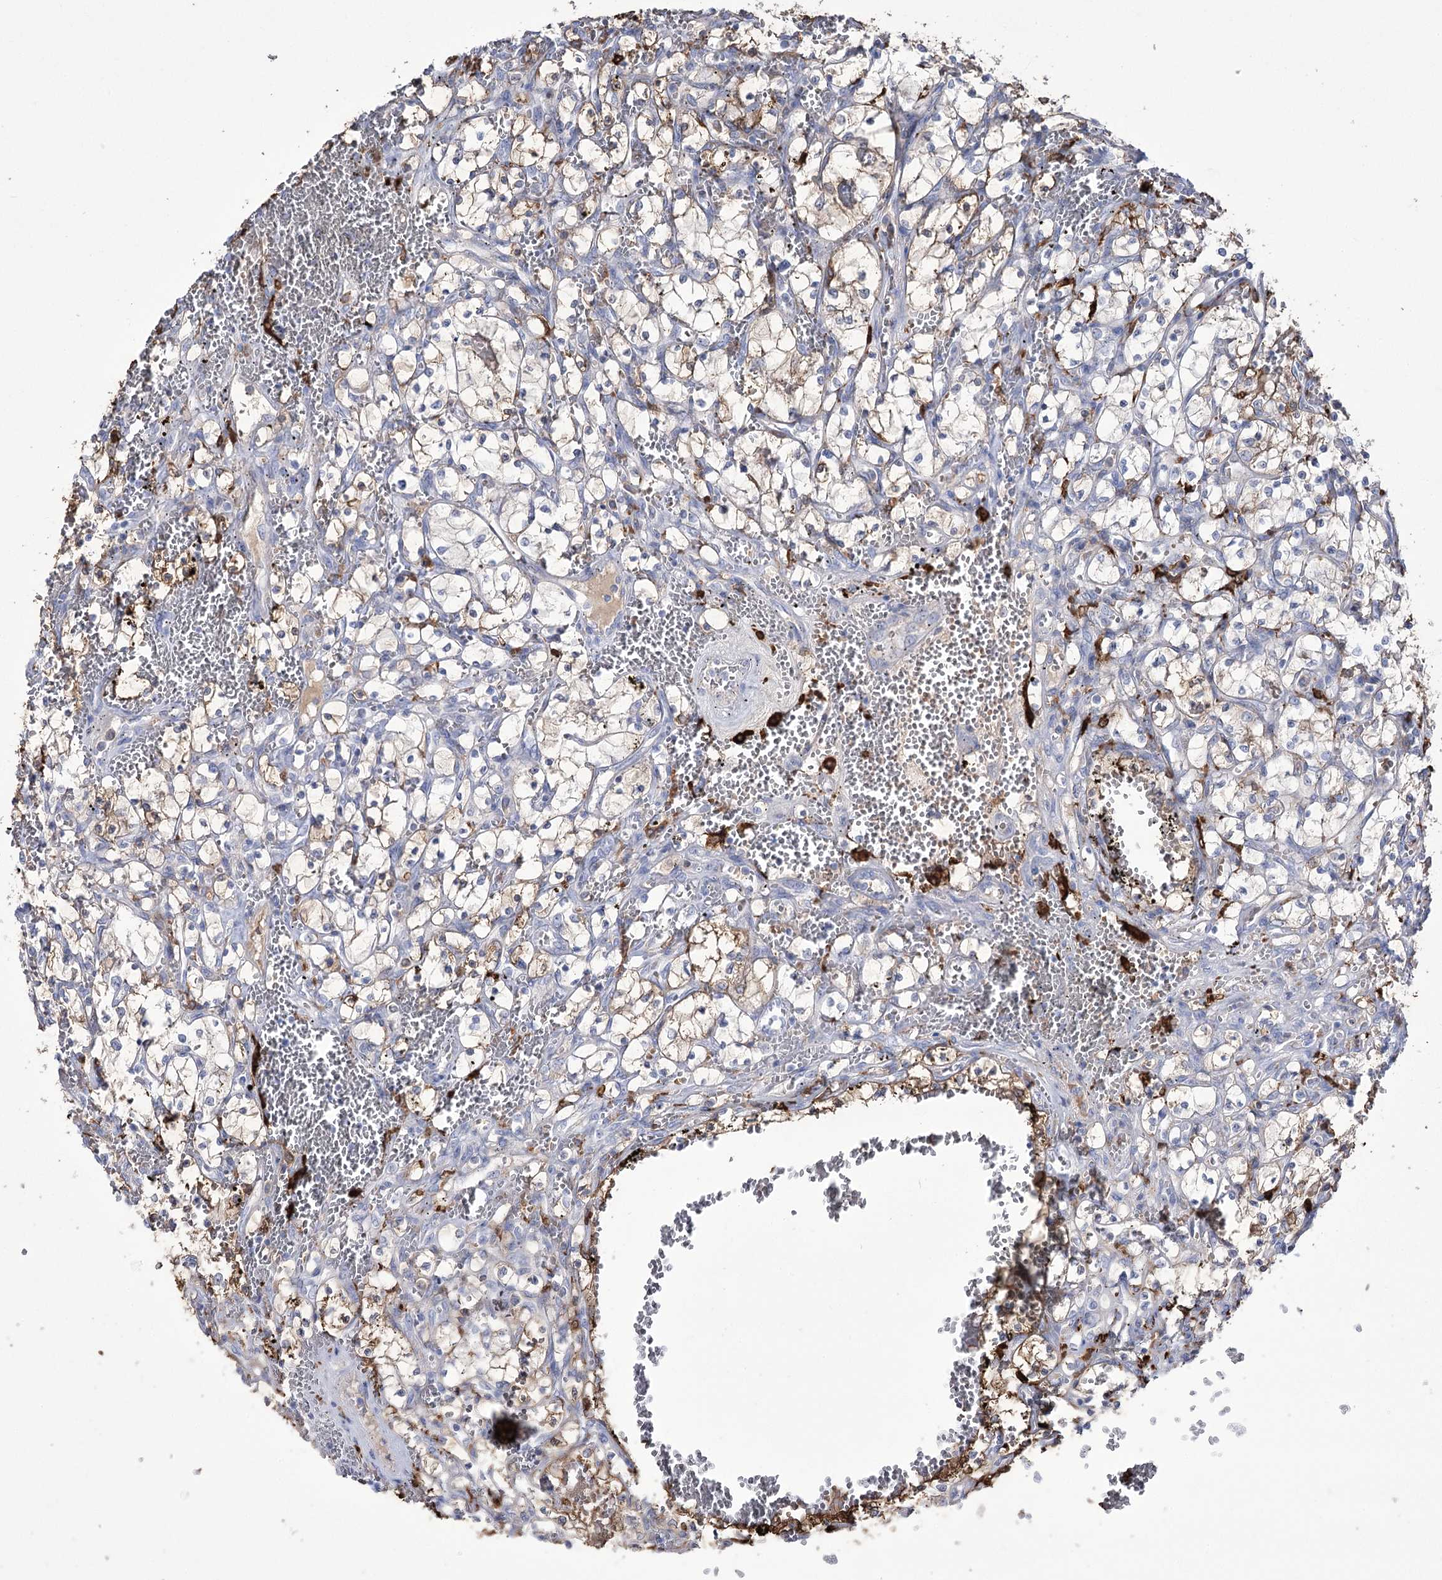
{"staining": {"intensity": "moderate", "quantity": "<25%", "location": "cytoplasmic/membranous"}, "tissue": "renal cancer", "cell_type": "Tumor cells", "image_type": "cancer", "snomed": [{"axis": "morphology", "description": "Adenocarcinoma, NOS"}, {"axis": "topography", "description": "Kidney"}], "caption": "Immunohistochemical staining of human renal cancer shows moderate cytoplasmic/membranous protein expression in approximately <25% of tumor cells. Nuclei are stained in blue.", "gene": "ZNF622", "patient": {"sex": "female", "age": 69}}